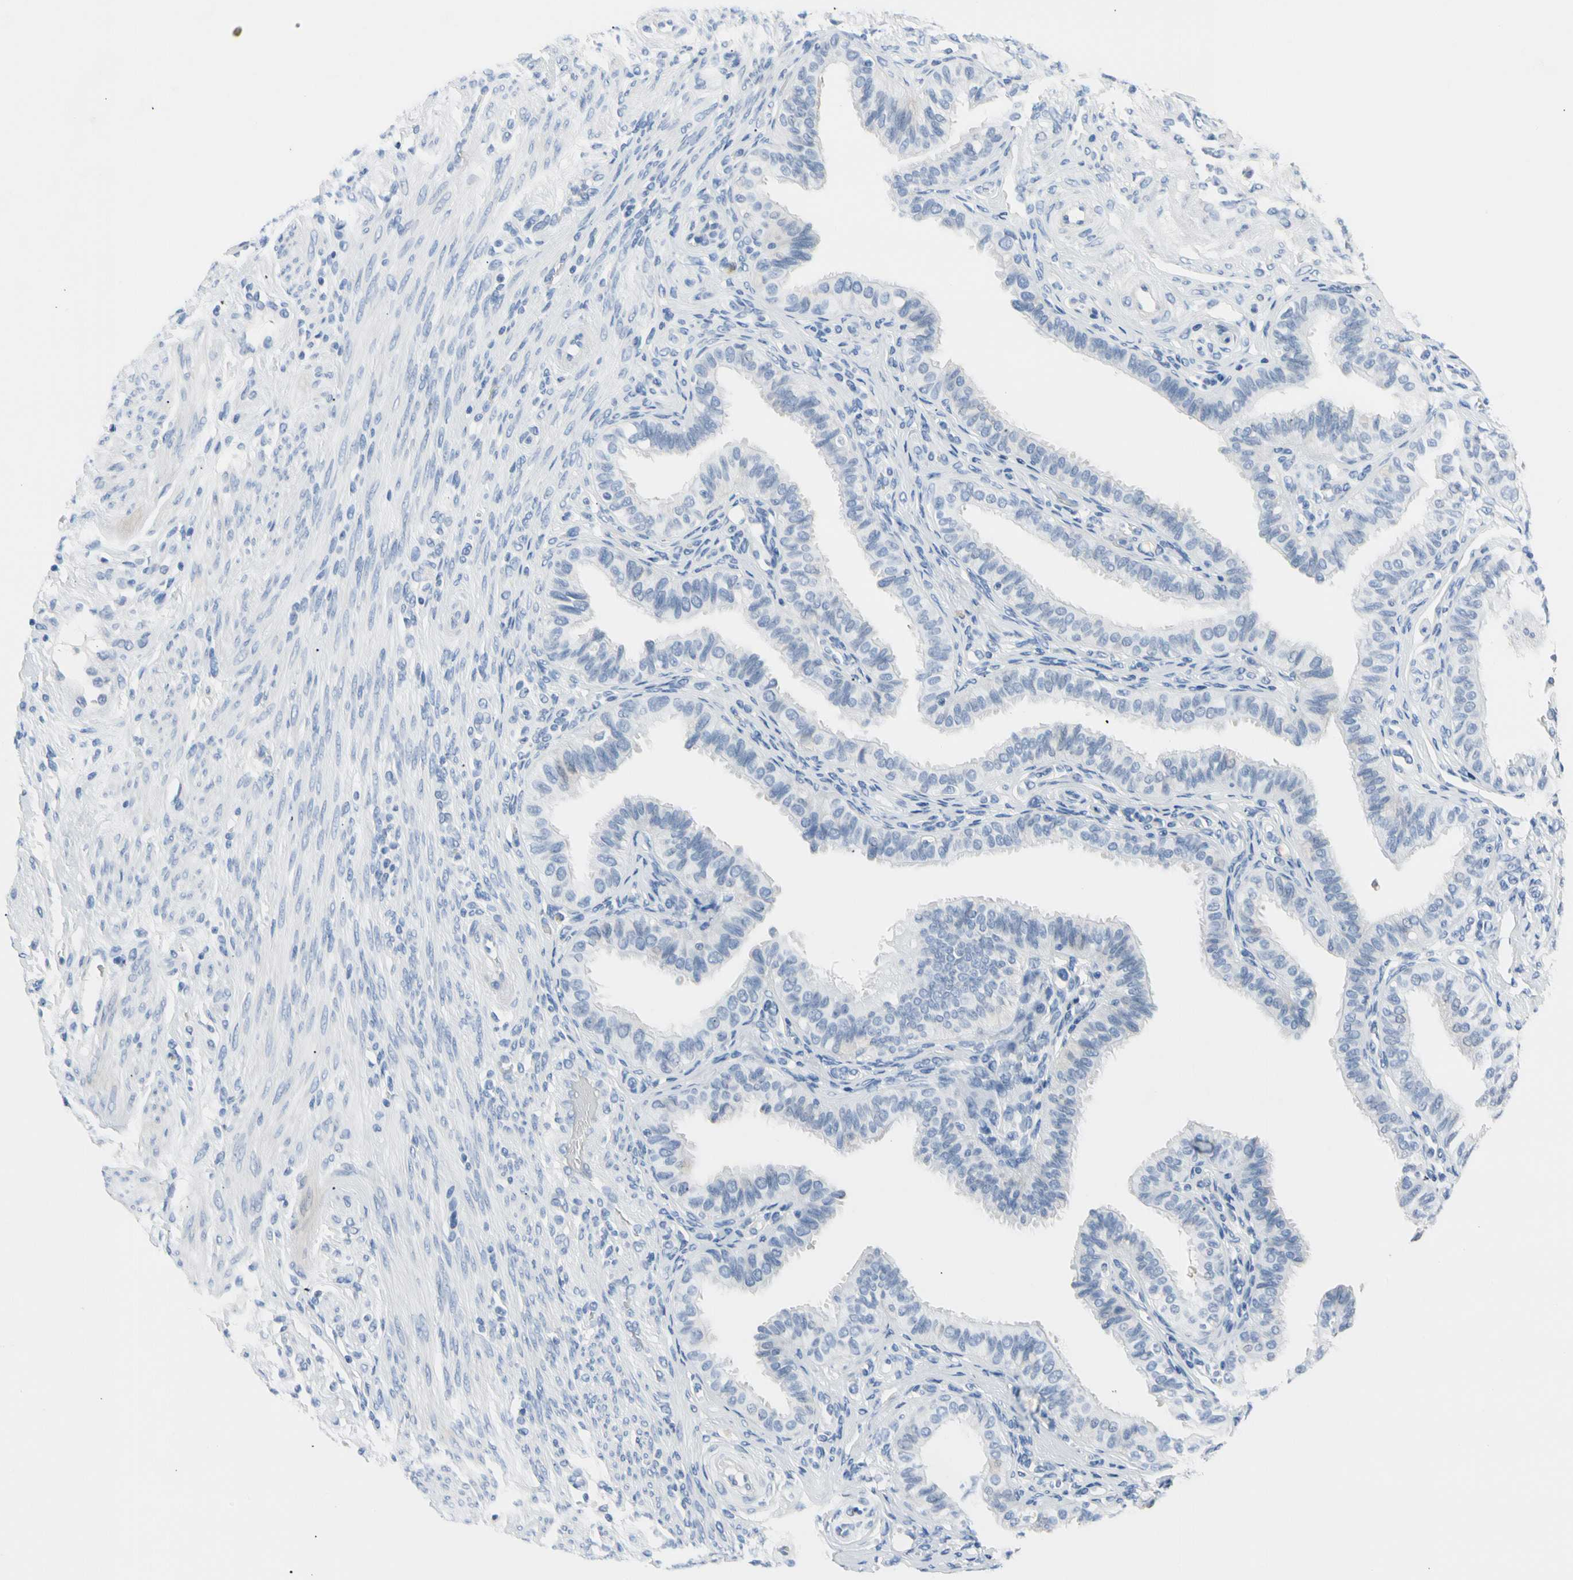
{"staining": {"intensity": "negative", "quantity": "none", "location": "none"}, "tissue": "fallopian tube", "cell_type": "Glandular cells", "image_type": "normal", "snomed": [{"axis": "morphology", "description": "Normal tissue, NOS"}, {"axis": "topography", "description": "Fallopian tube"}], "caption": "IHC histopathology image of normal fallopian tube stained for a protein (brown), which demonstrates no staining in glandular cells.", "gene": "MARK1", "patient": {"sex": "female", "age": 42}}